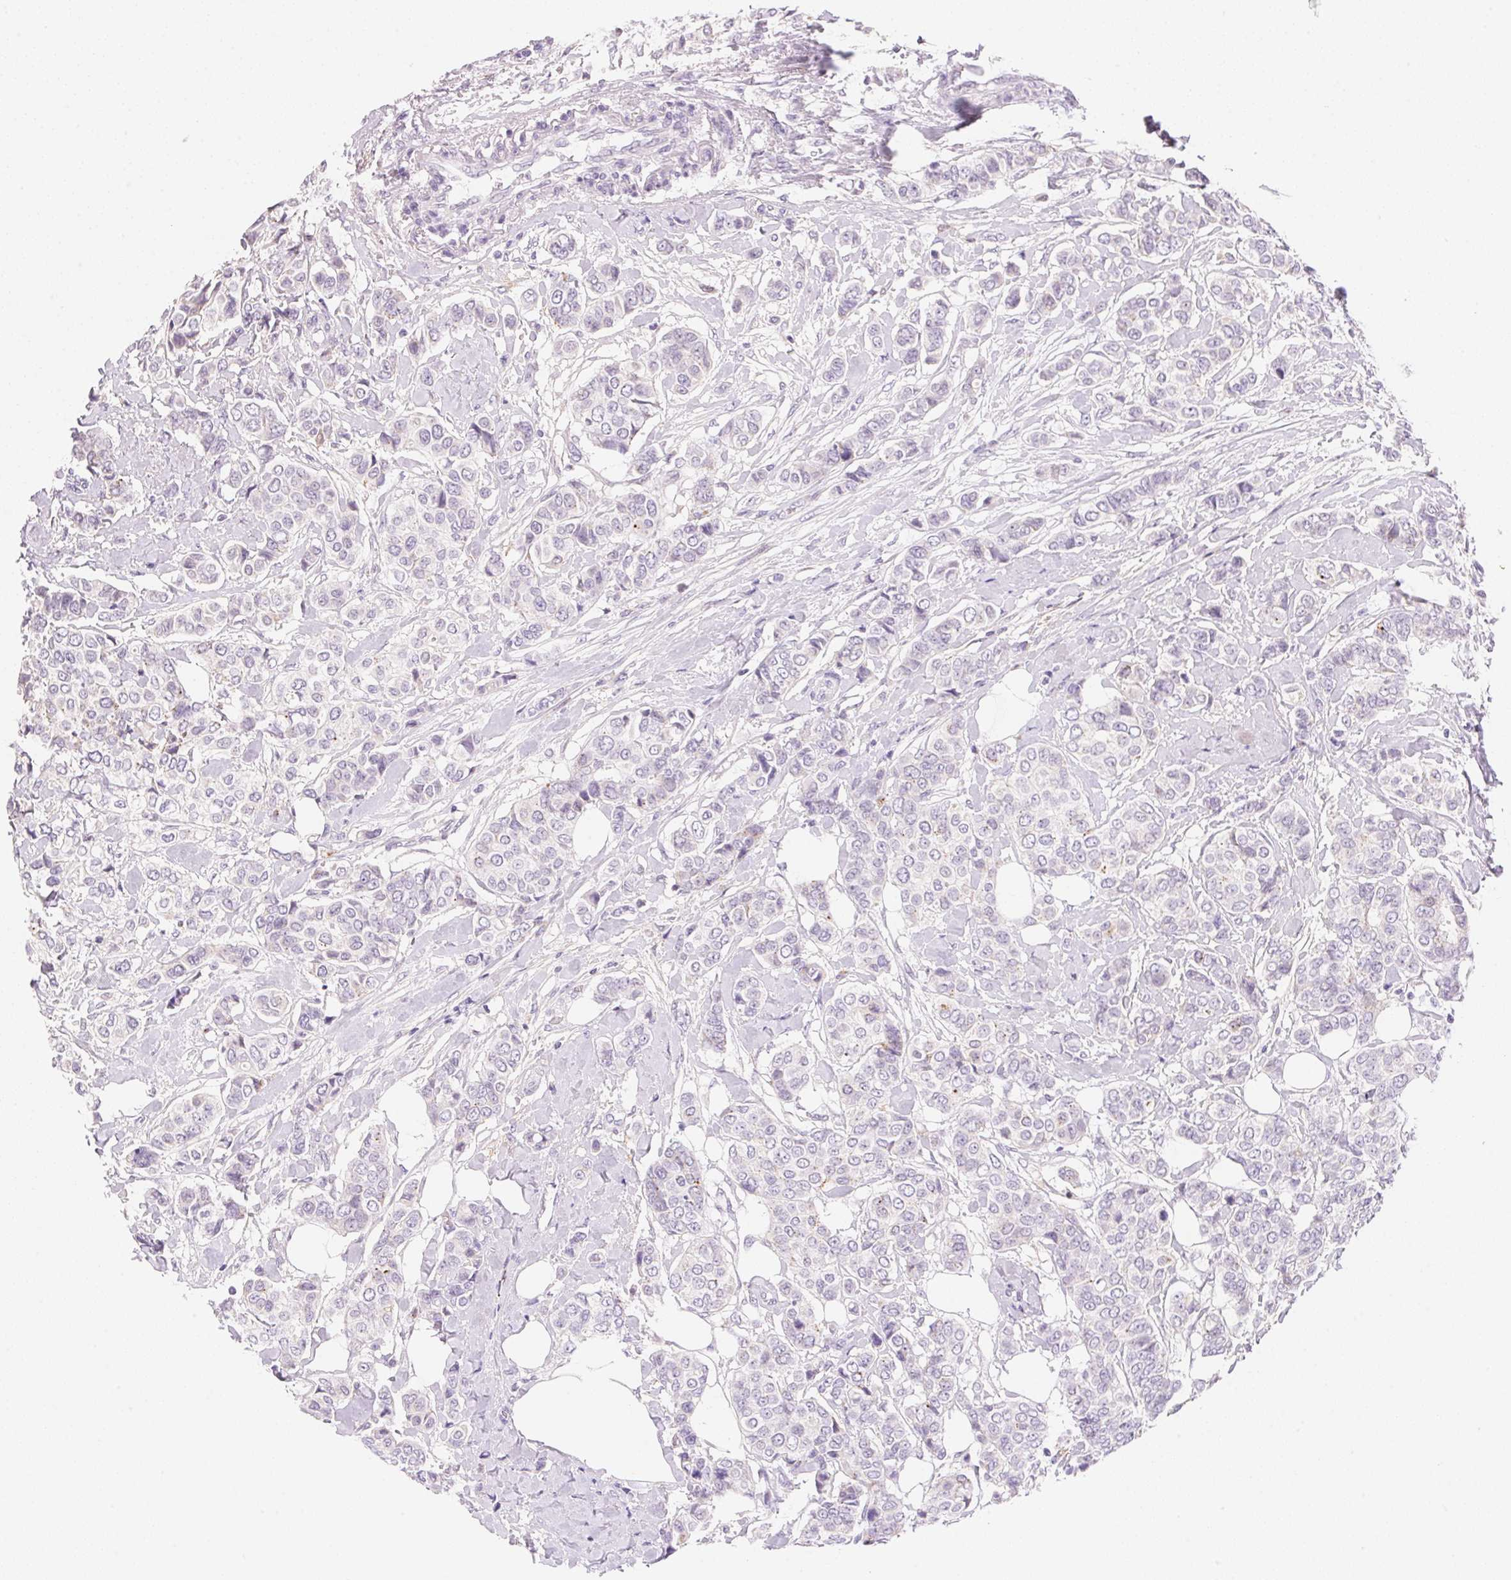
{"staining": {"intensity": "negative", "quantity": "none", "location": "none"}, "tissue": "breast cancer", "cell_type": "Tumor cells", "image_type": "cancer", "snomed": [{"axis": "morphology", "description": "Lobular carcinoma"}, {"axis": "topography", "description": "Breast"}], "caption": "The immunohistochemistry (IHC) photomicrograph has no significant staining in tumor cells of breast lobular carcinoma tissue. Nuclei are stained in blue.", "gene": "TEKT1", "patient": {"sex": "female", "age": 51}}